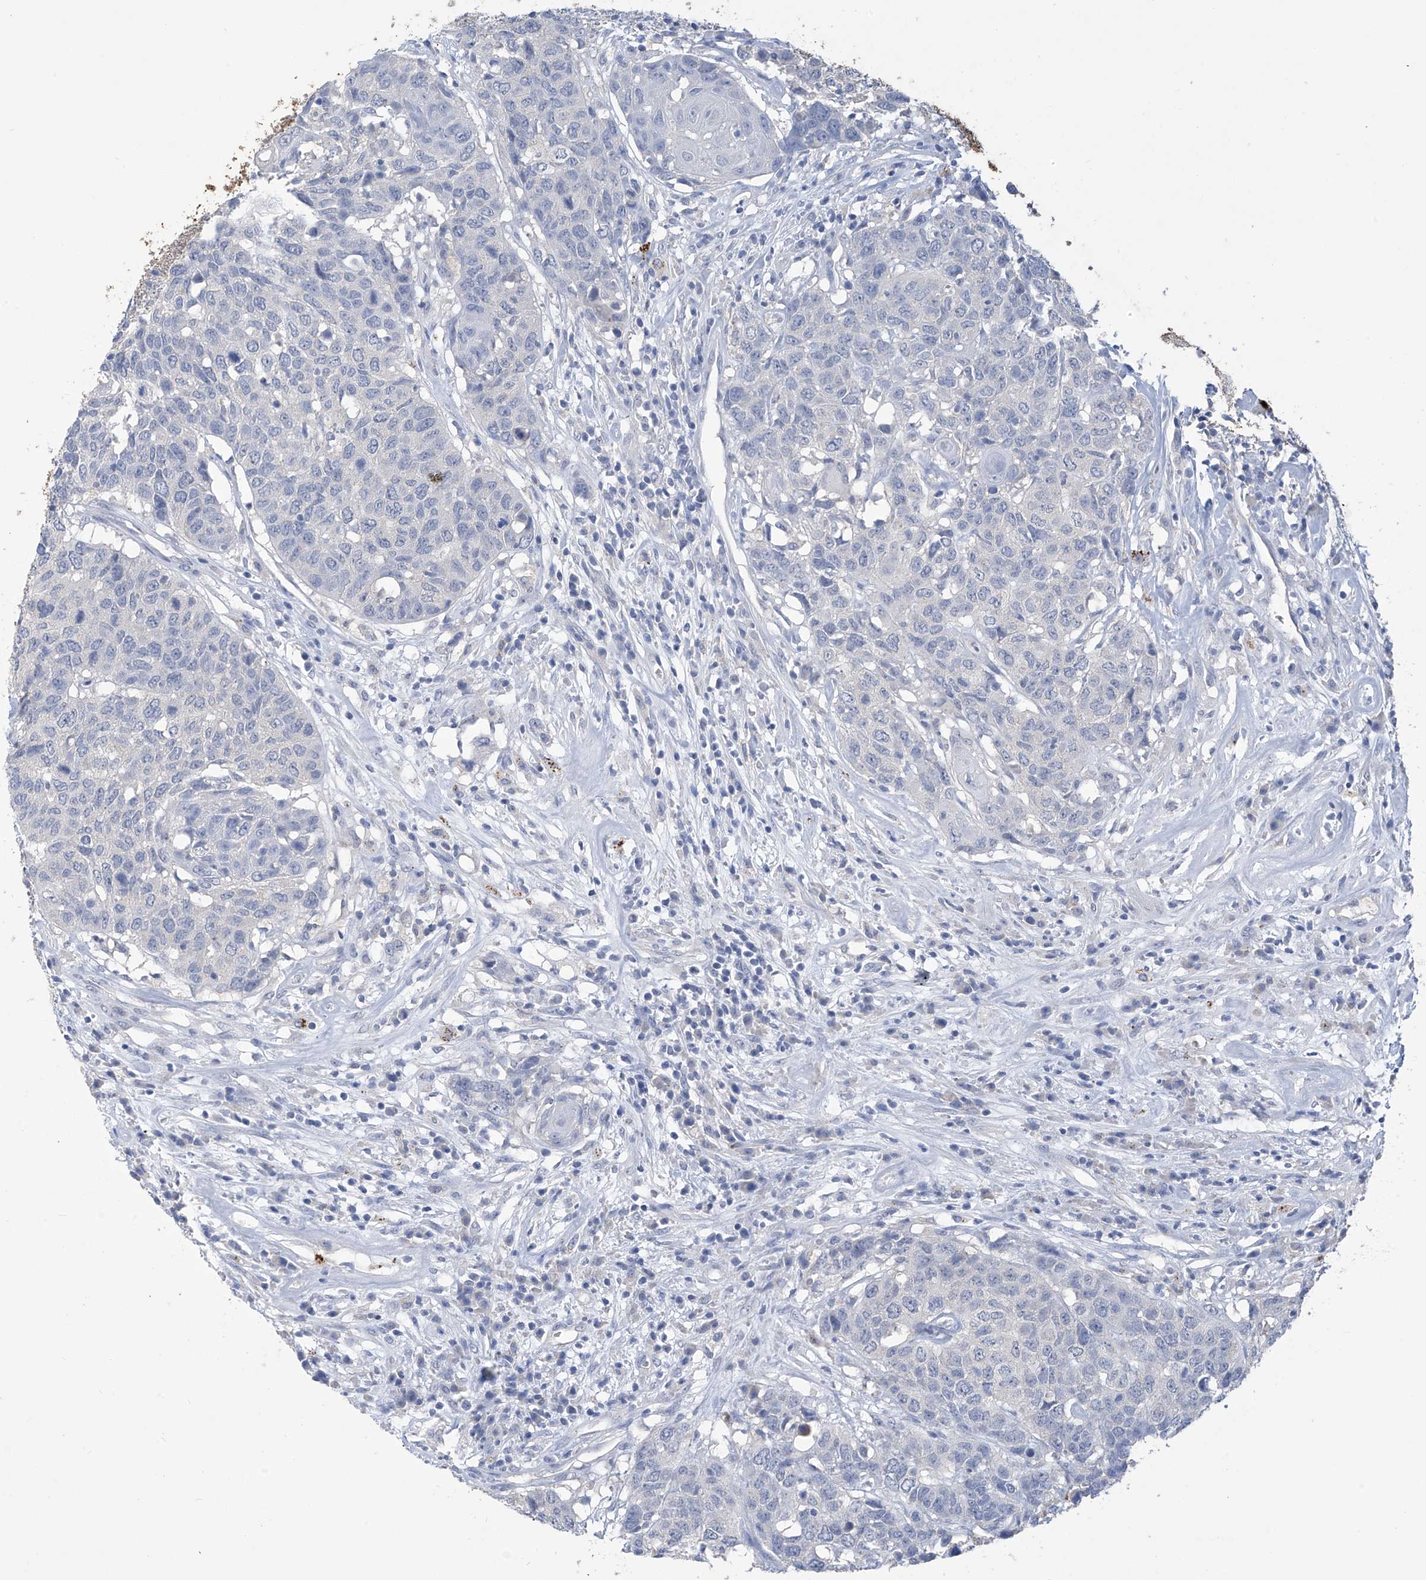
{"staining": {"intensity": "negative", "quantity": "none", "location": "none"}, "tissue": "head and neck cancer", "cell_type": "Tumor cells", "image_type": "cancer", "snomed": [{"axis": "morphology", "description": "Squamous cell carcinoma, NOS"}, {"axis": "topography", "description": "Head-Neck"}], "caption": "IHC photomicrograph of neoplastic tissue: head and neck squamous cell carcinoma stained with DAB (3,3'-diaminobenzidine) reveals no significant protein expression in tumor cells.", "gene": "OGT", "patient": {"sex": "male", "age": 66}}